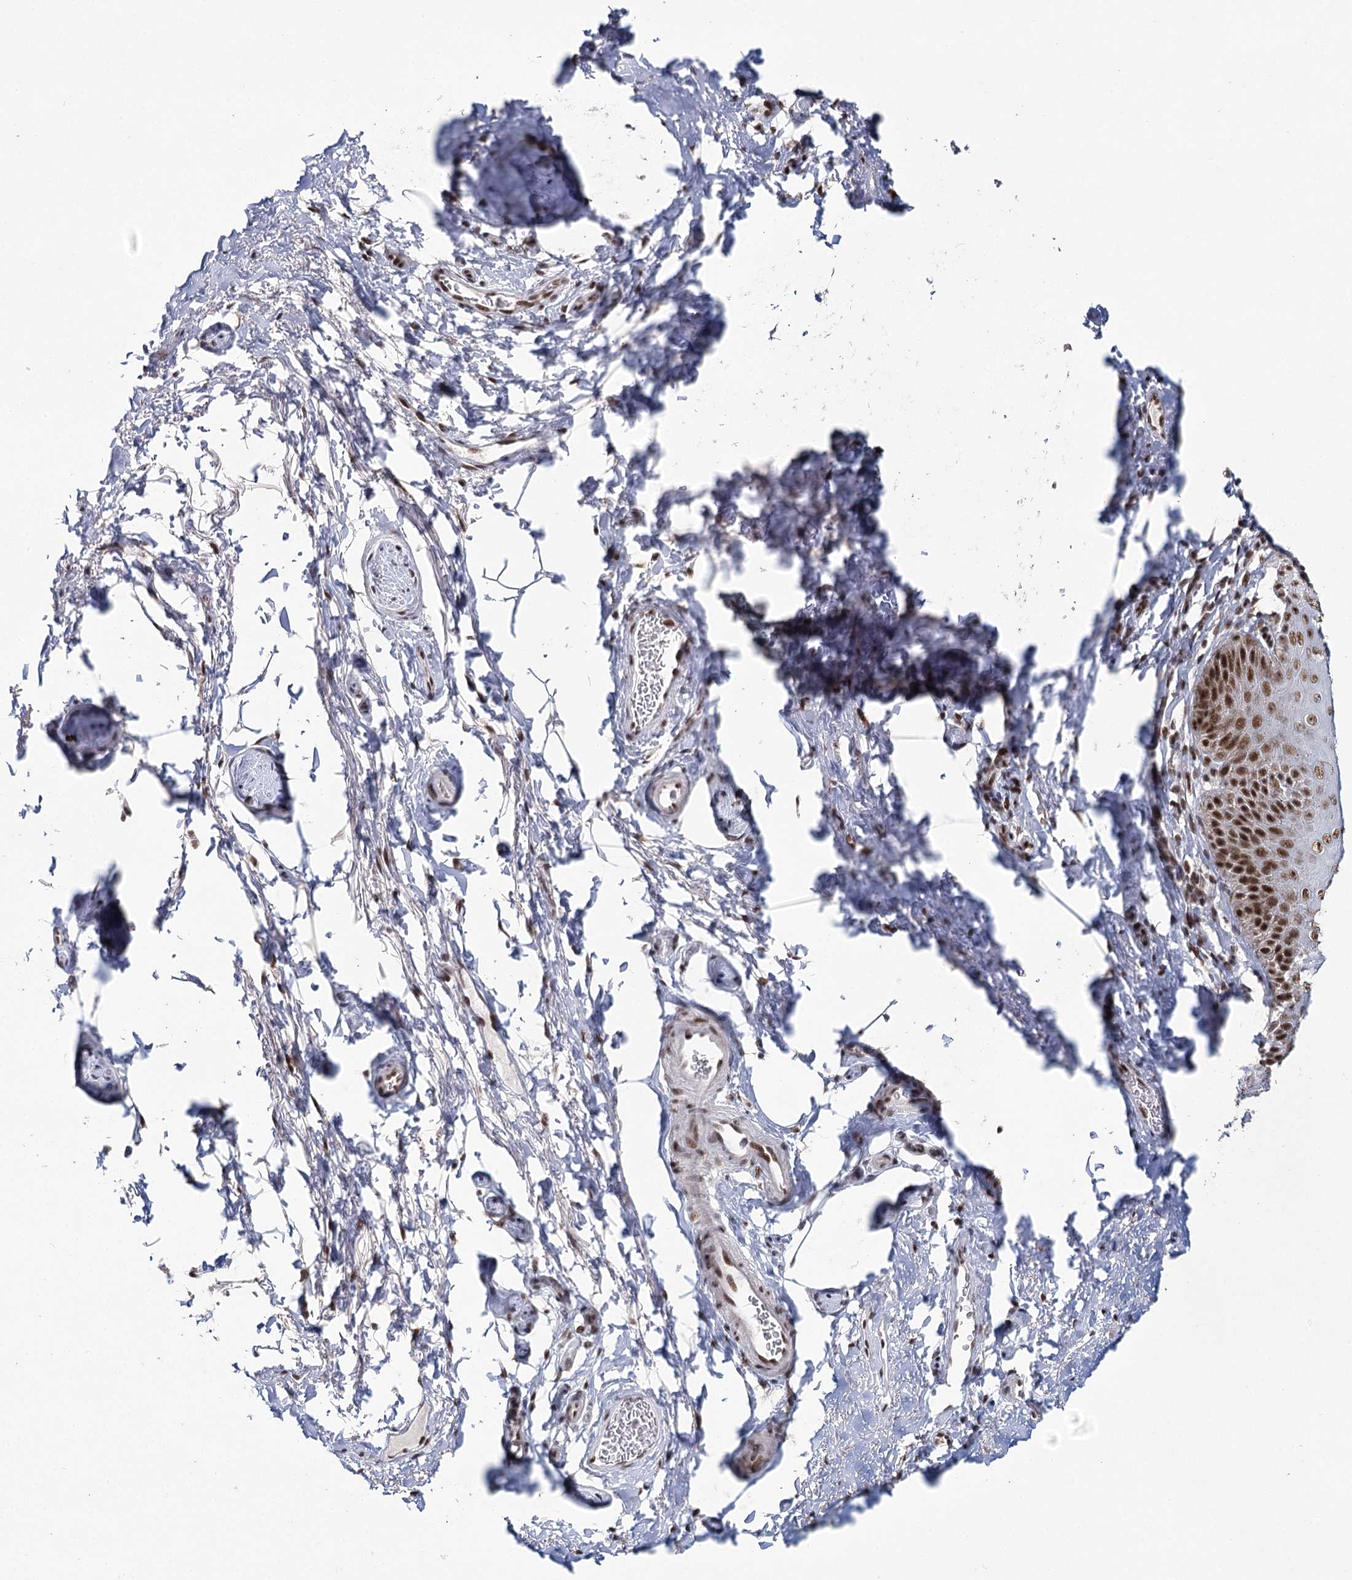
{"staining": {"intensity": "strong", "quantity": ">75%", "location": "nuclear"}, "tissue": "skin", "cell_type": "Epidermal cells", "image_type": "normal", "snomed": [{"axis": "morphology", "description": "Normal tissue, NOS"}, {"axis": "topography", "description": "Anal"}], "caption": "Benign skin exhibits strong nuclear positivity in about >75% of epidermal cells, visualized by immunohistochemistry.", "gene": "SCAF8", "patient": {"sex": "male", "age": 44}}